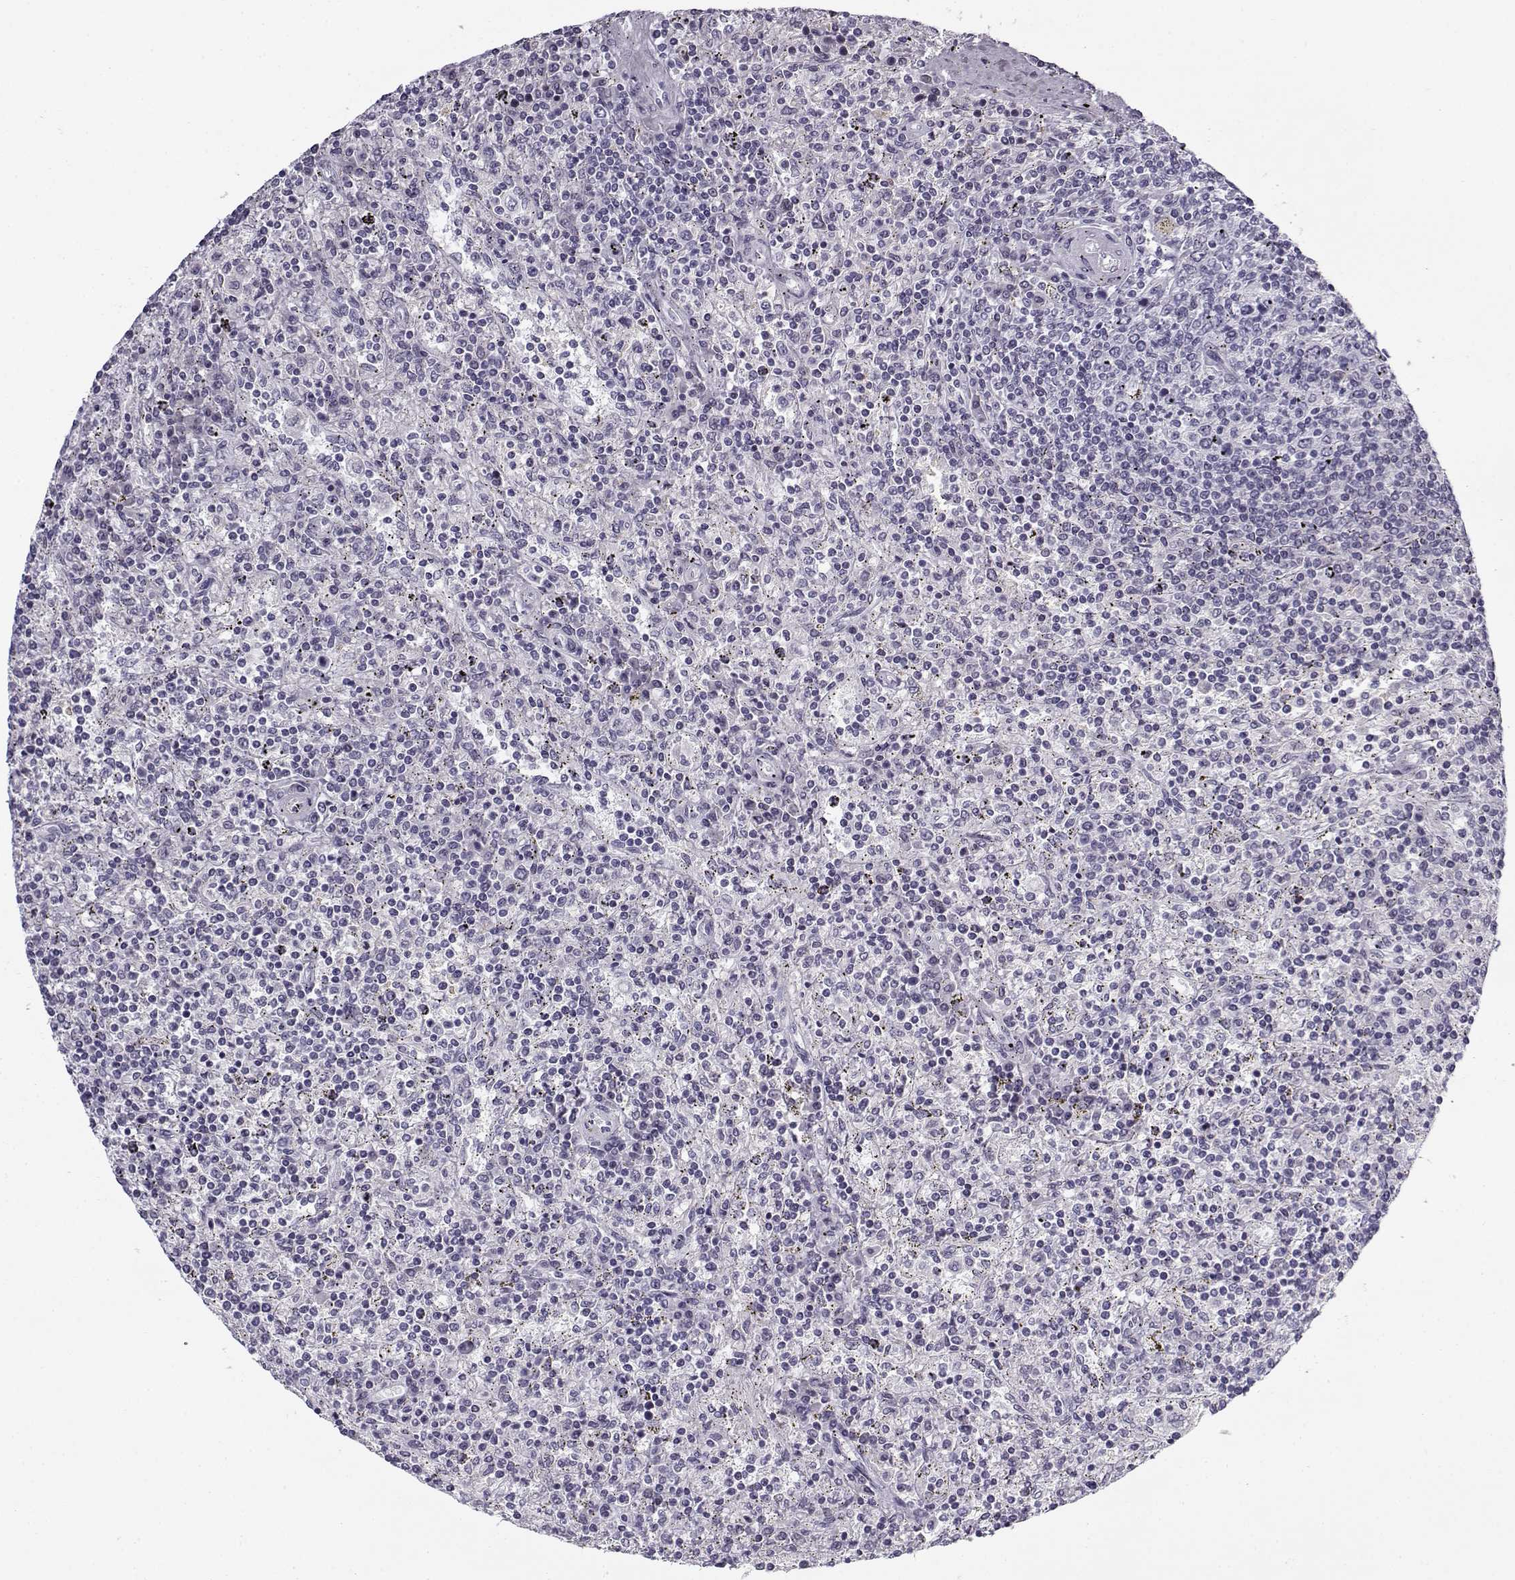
{"staining": {"intensity": "negative", "quantity": "none", "location": "none"}, "tissue": "lymphoma", "cell_type": "Tumor cells", "image_type": "cancer", "snomed": [{"axis": "morphology", "description": "Malignant lymphoma, non-Hodgkin's type, Low grade"}, {"axis": "topography", "description": "Spleen"}], "caption": "High magnification brightfield microscopy of lymphoma stained with DAB (3,3'-diaminobenzidine) (brown) and counterstained with hematoxylin (blue): tumor cells show no significant positivity.", "gene": "SNCA", "patient": {"sex": "male", "age": 62}}